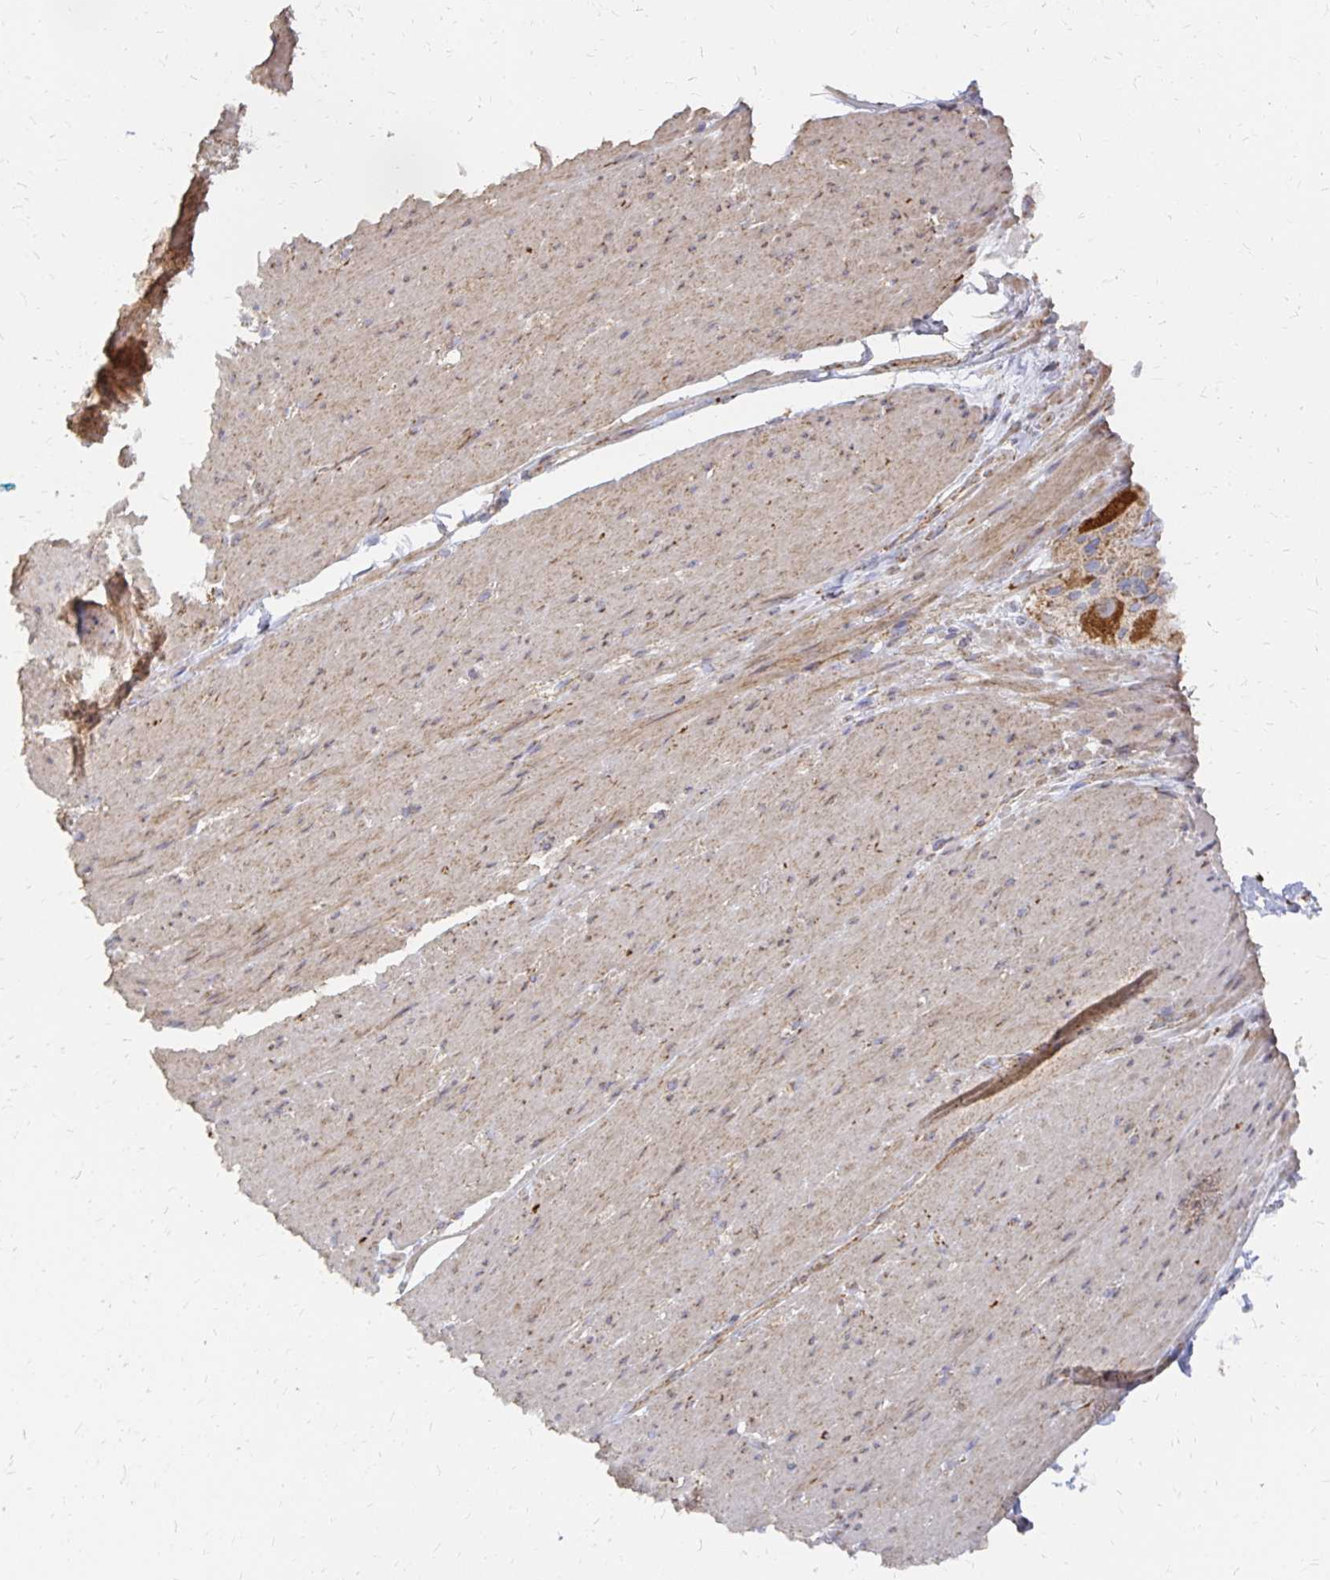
{"staining": {"intensity": "moderate", "quantity": ">75%", "location": "cytoplasmic/membranous"}, "tissue": "smooth muscle", "cell_type": "Smooth muscle cells", "image_type": "normal", "snomed": [{"axis": "morphology", "description": "Normal tissue, NOS"}, {"axis": "topography", "description": "Smooth muscle"}, {"axis": "topography", "description": "Rectum"}], "caption": "Immunohistochemical staining of benign human smooth muscle exhibits medium levels of moderate cytoplasmic/membranous positivity in approximately >75% of smooth muscle cells.", "gene": "STOML2", "patient": {"sex": "male", "age": 53}}